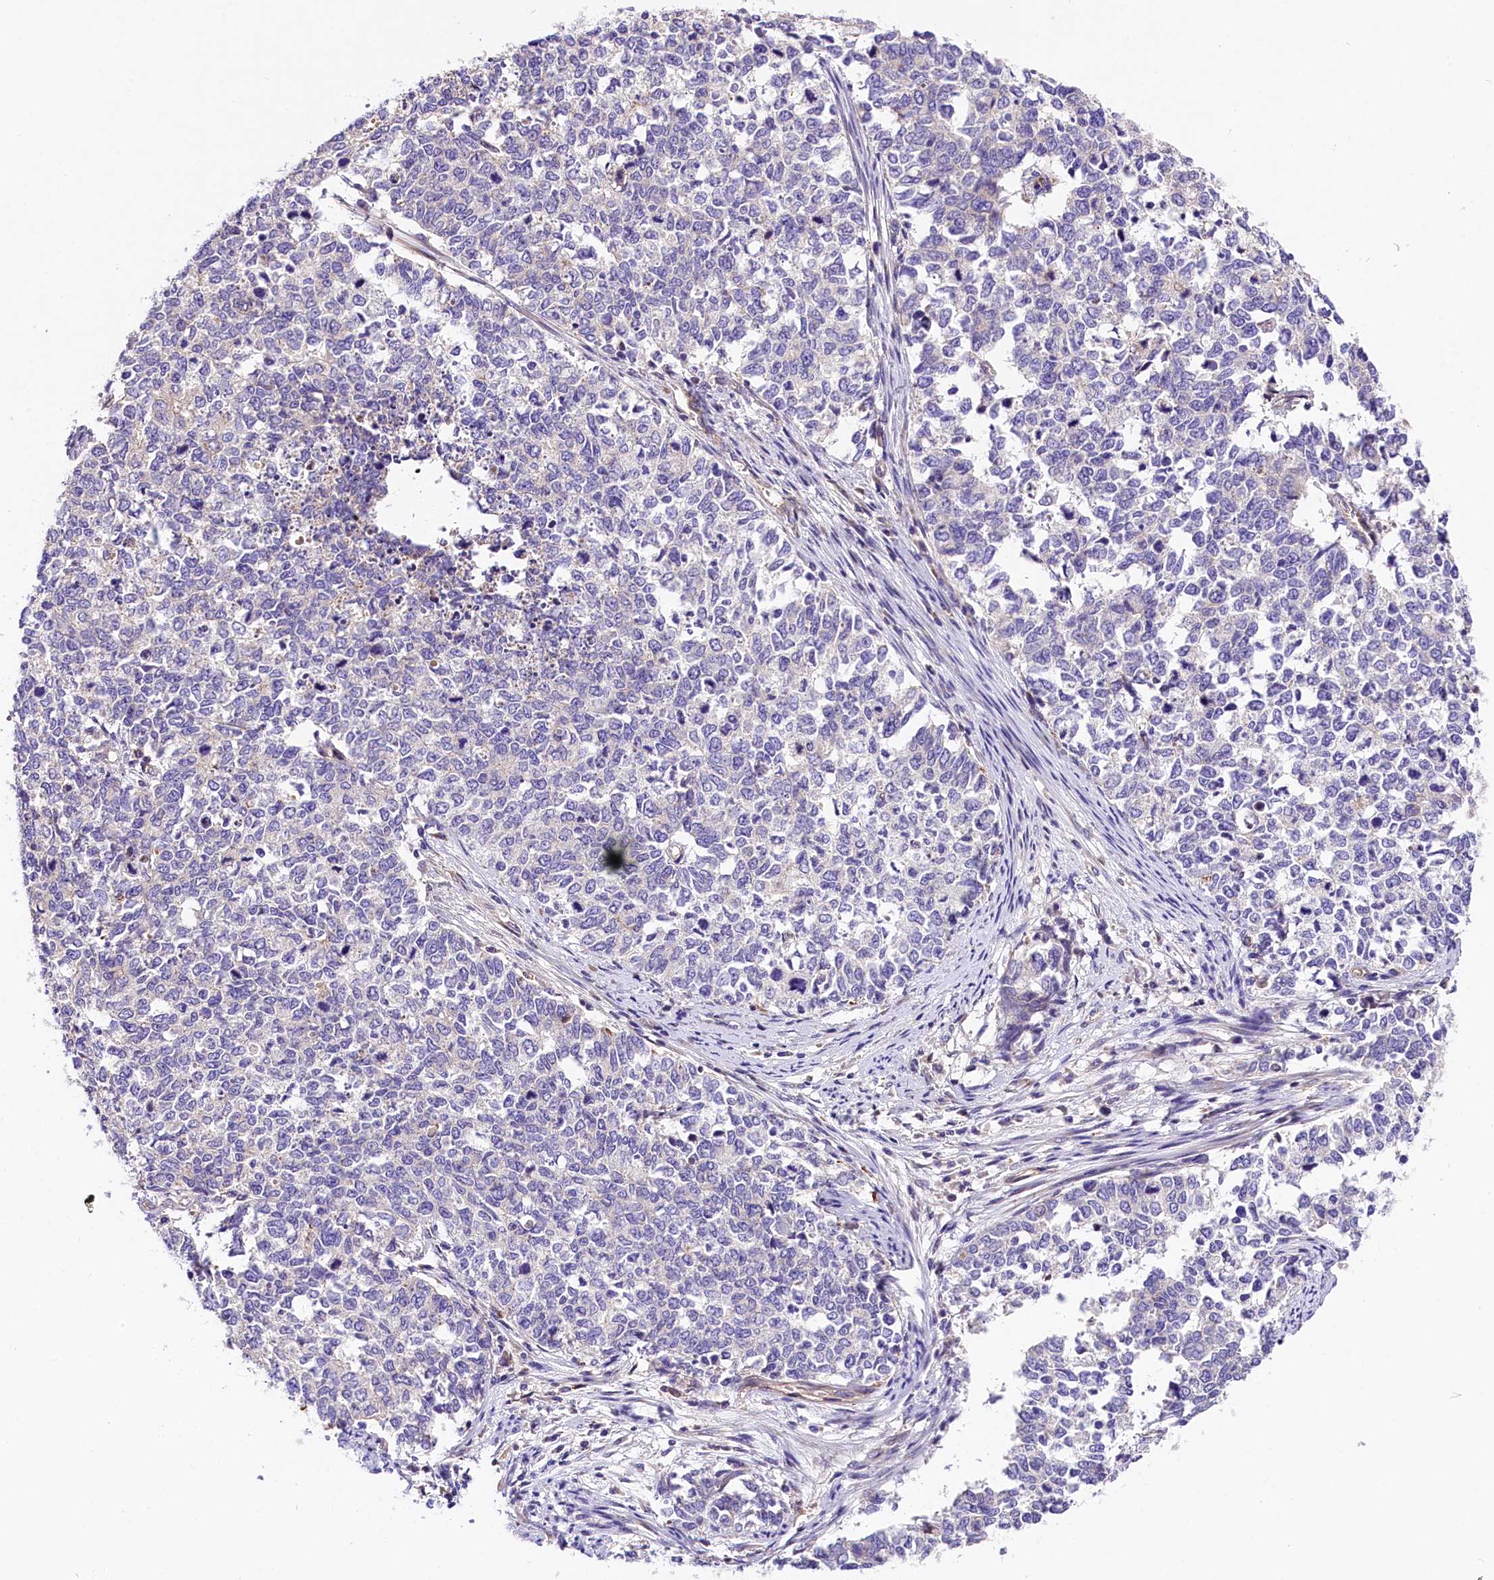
{"staining": {"intensity": "negative", "quantity": "none", "location": "none"}, "tissue": "cervical cancer", "cell_type": "Tumor cells", "image_type": "cancer", "snomed": [{"axis": "morphology", "description": "Squamous cell carcinoma, NOS"}, {"axis": "topography", "description": "Cervix"}], "caption": "IHC micrograph of neoplastic tissue: squamous cell carcinoma (cervical) stained with DAB reveals no significant protein staining in tumor cells.", "gene": "ARMC6", "patient": {"sex": "female", "age": 63}}